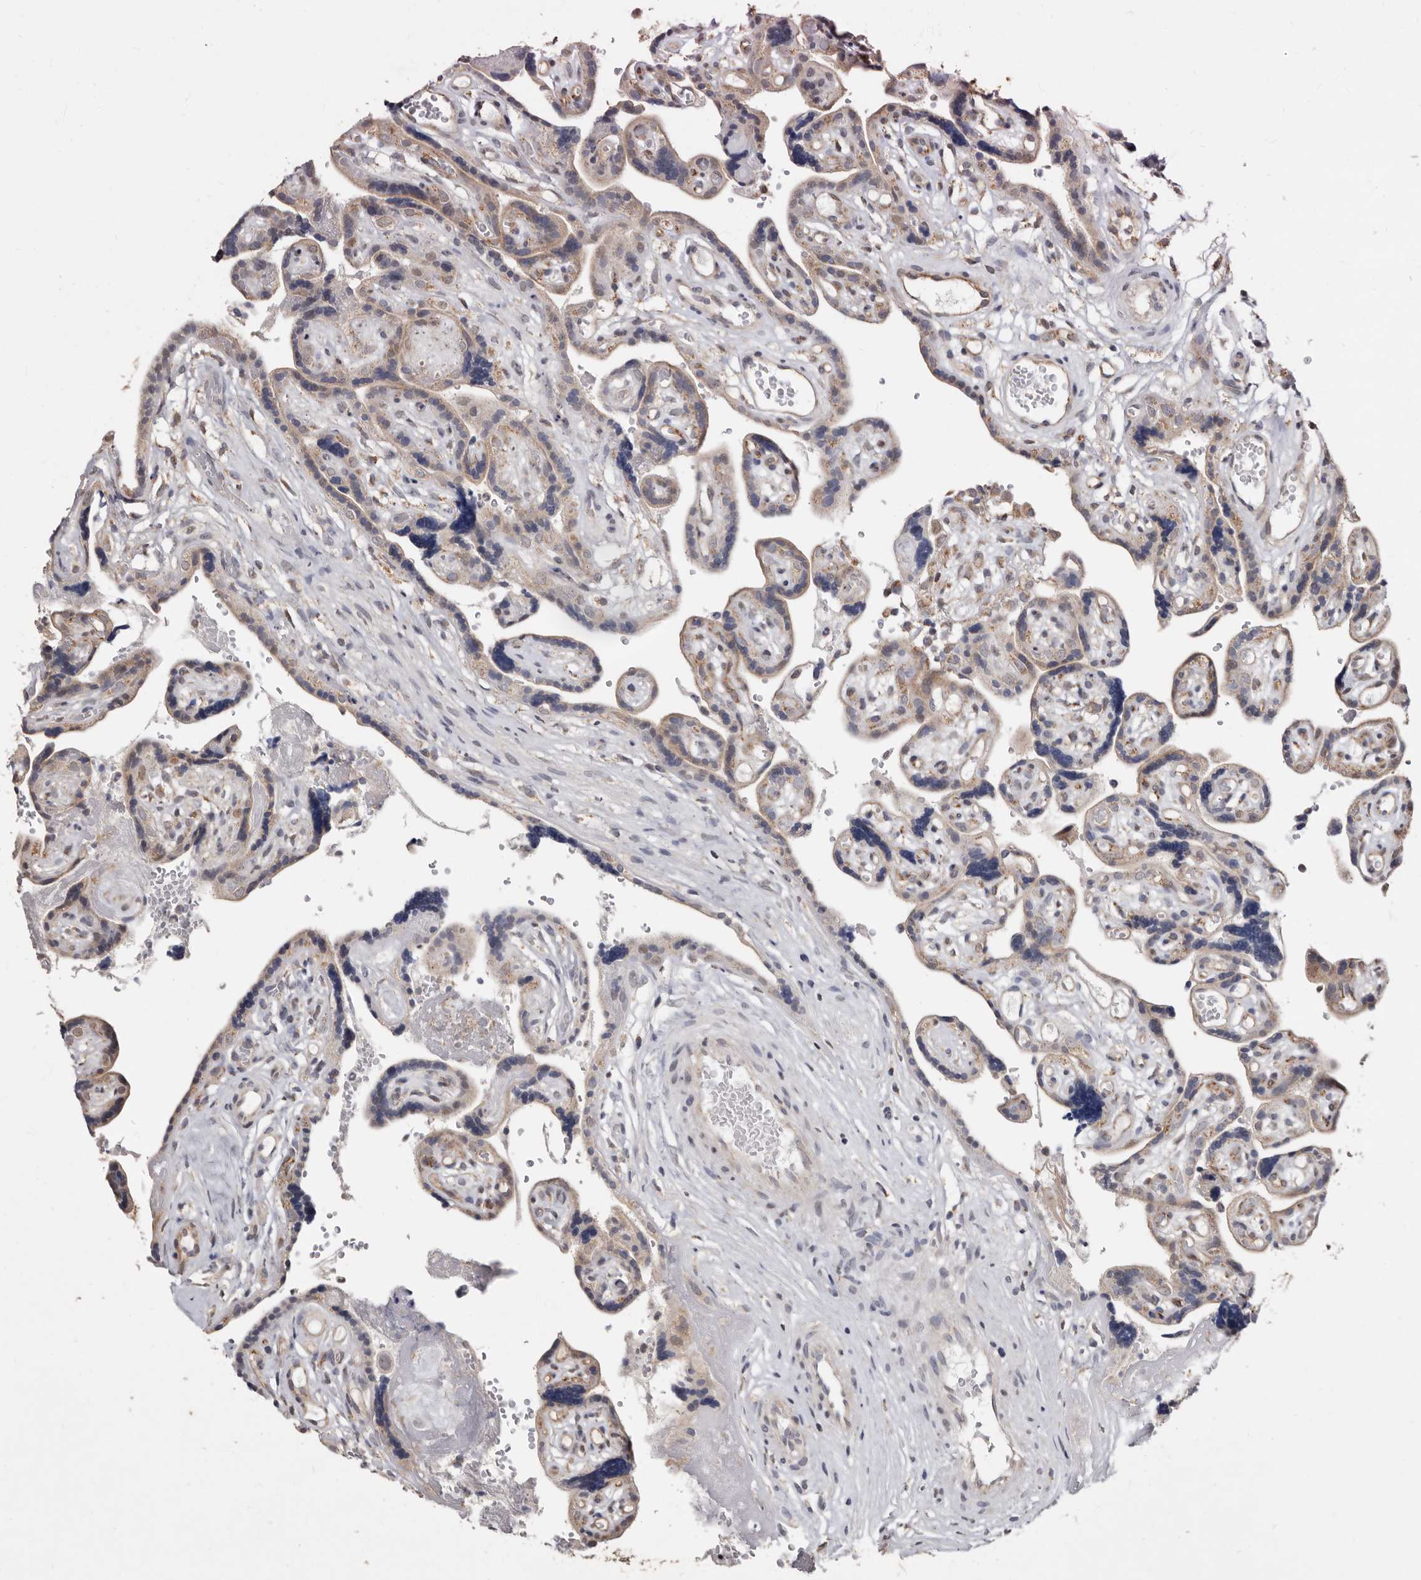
{"staining": {"intensity": "weak", "quantity": ">75%", "location": "cytoplasmic/membranous"}, "tissue": "placenta", "cell_type": "Decidual cells", "image_type": "normal", "snomed": [{"axis": "morphology", "description": "Normal tissue, NOS"}, {"axis": "topography", "description": "Placenta"}], "caption": "Placenta stained with immunohistochemistry (IHC) shows weak cytoplasmic/membranous positivity in about >75% of decidual cells. The staining was performed using DAB (3,3'-diaminobenzidine), with brown indicating positive protein expression. Nuclei are stained blue with hematoxylin.", "gene": "MRPL18", "patient": {"sex": "female", "age": 30}}